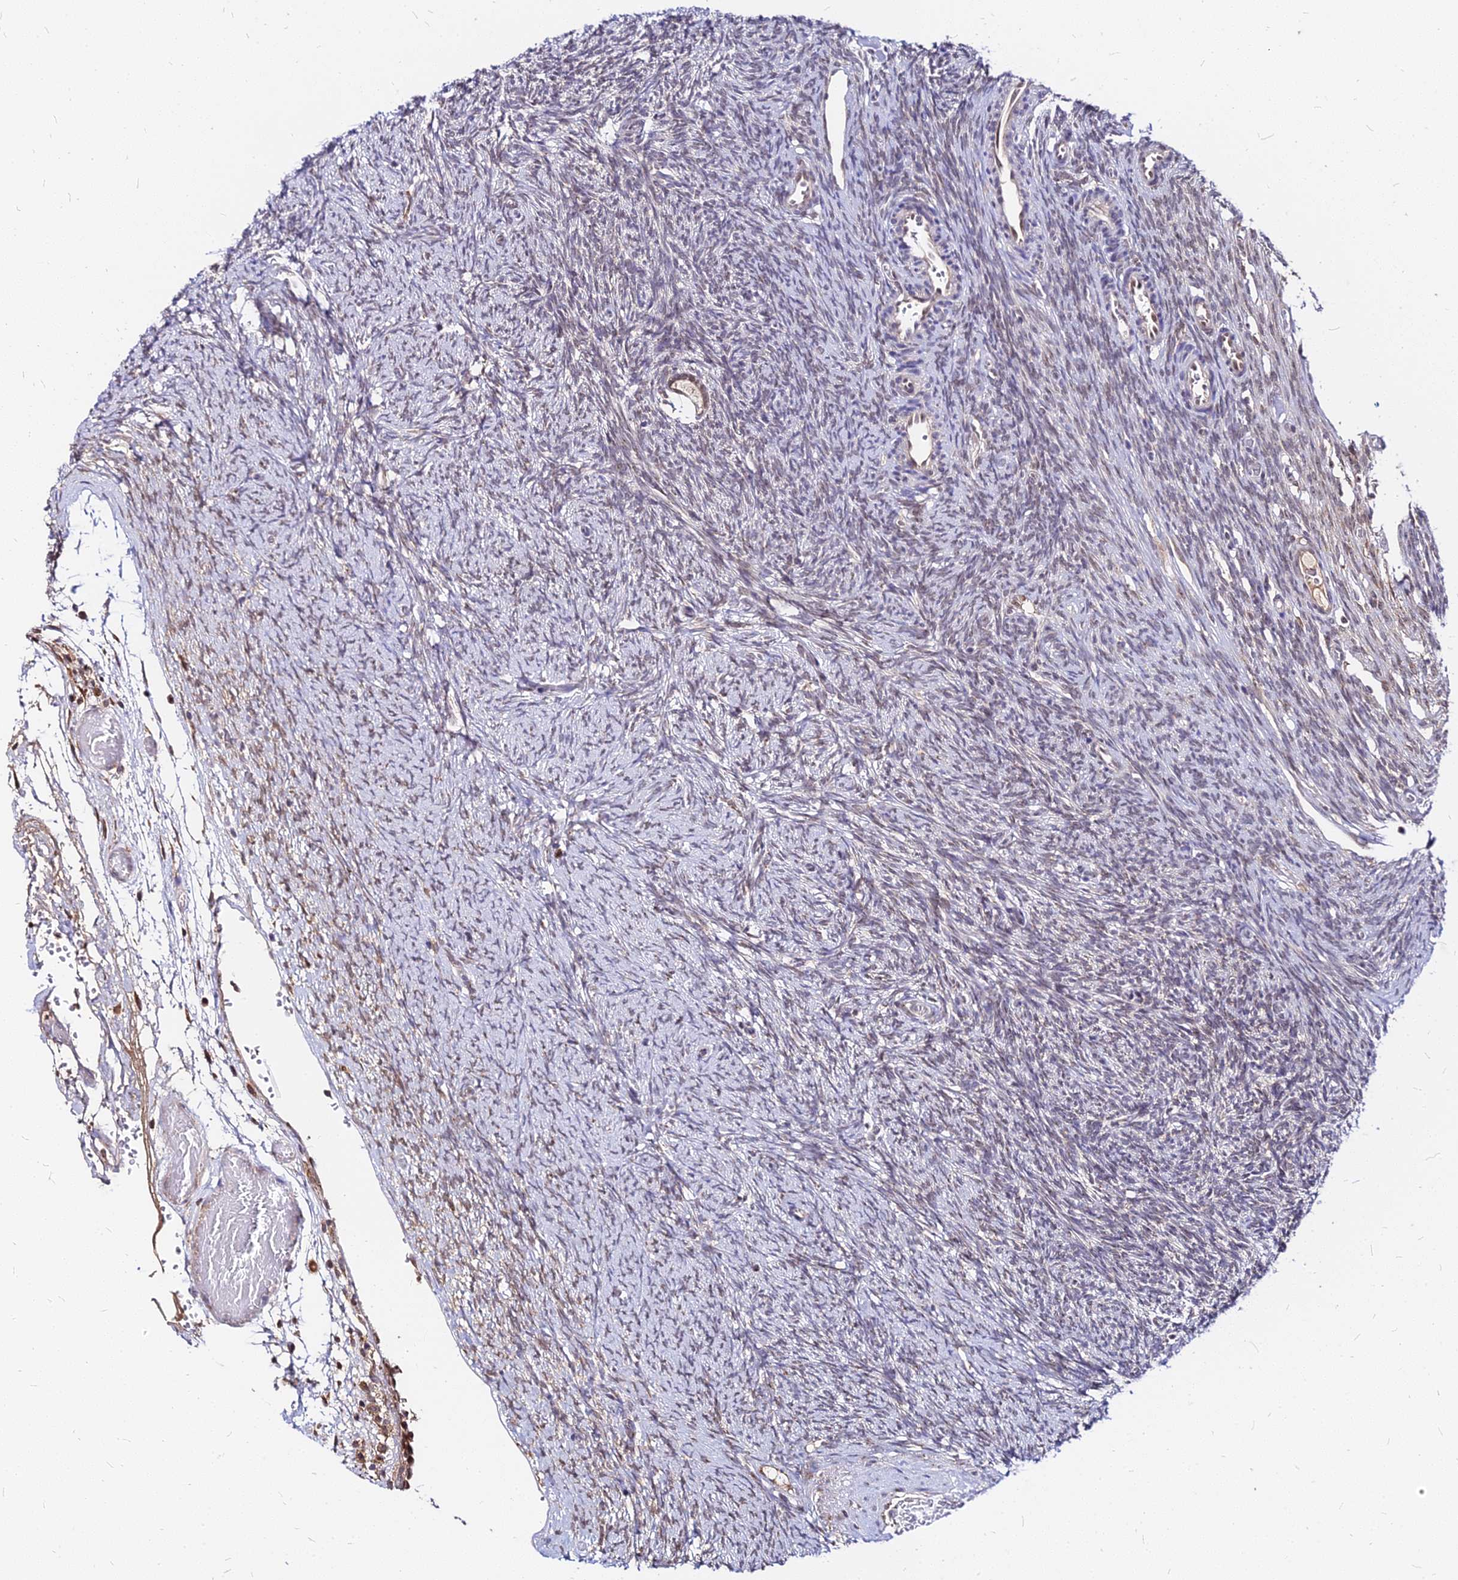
{"staining": {"intensity": "weak", "quantity": ">75%", "location": "cytoplasmic/membranous,nuclear"}, "tissue": "ovary", "cell_type": "Follicle cells", "image_type": "normal", "snomed": [{"axis": "morphology", "description": "Normal tissue, NOS"}, {"axis": "topography", "description": "Ovary"}], "caption": "Weak cytoplasmic/membranous,nuclear staining for a protein is present in approximately >75% of follicle cells of normal ovary using immunohistochemistry (IHC).", "gene": "RNF121", "patient": {"sex": "female", "age": 44}}